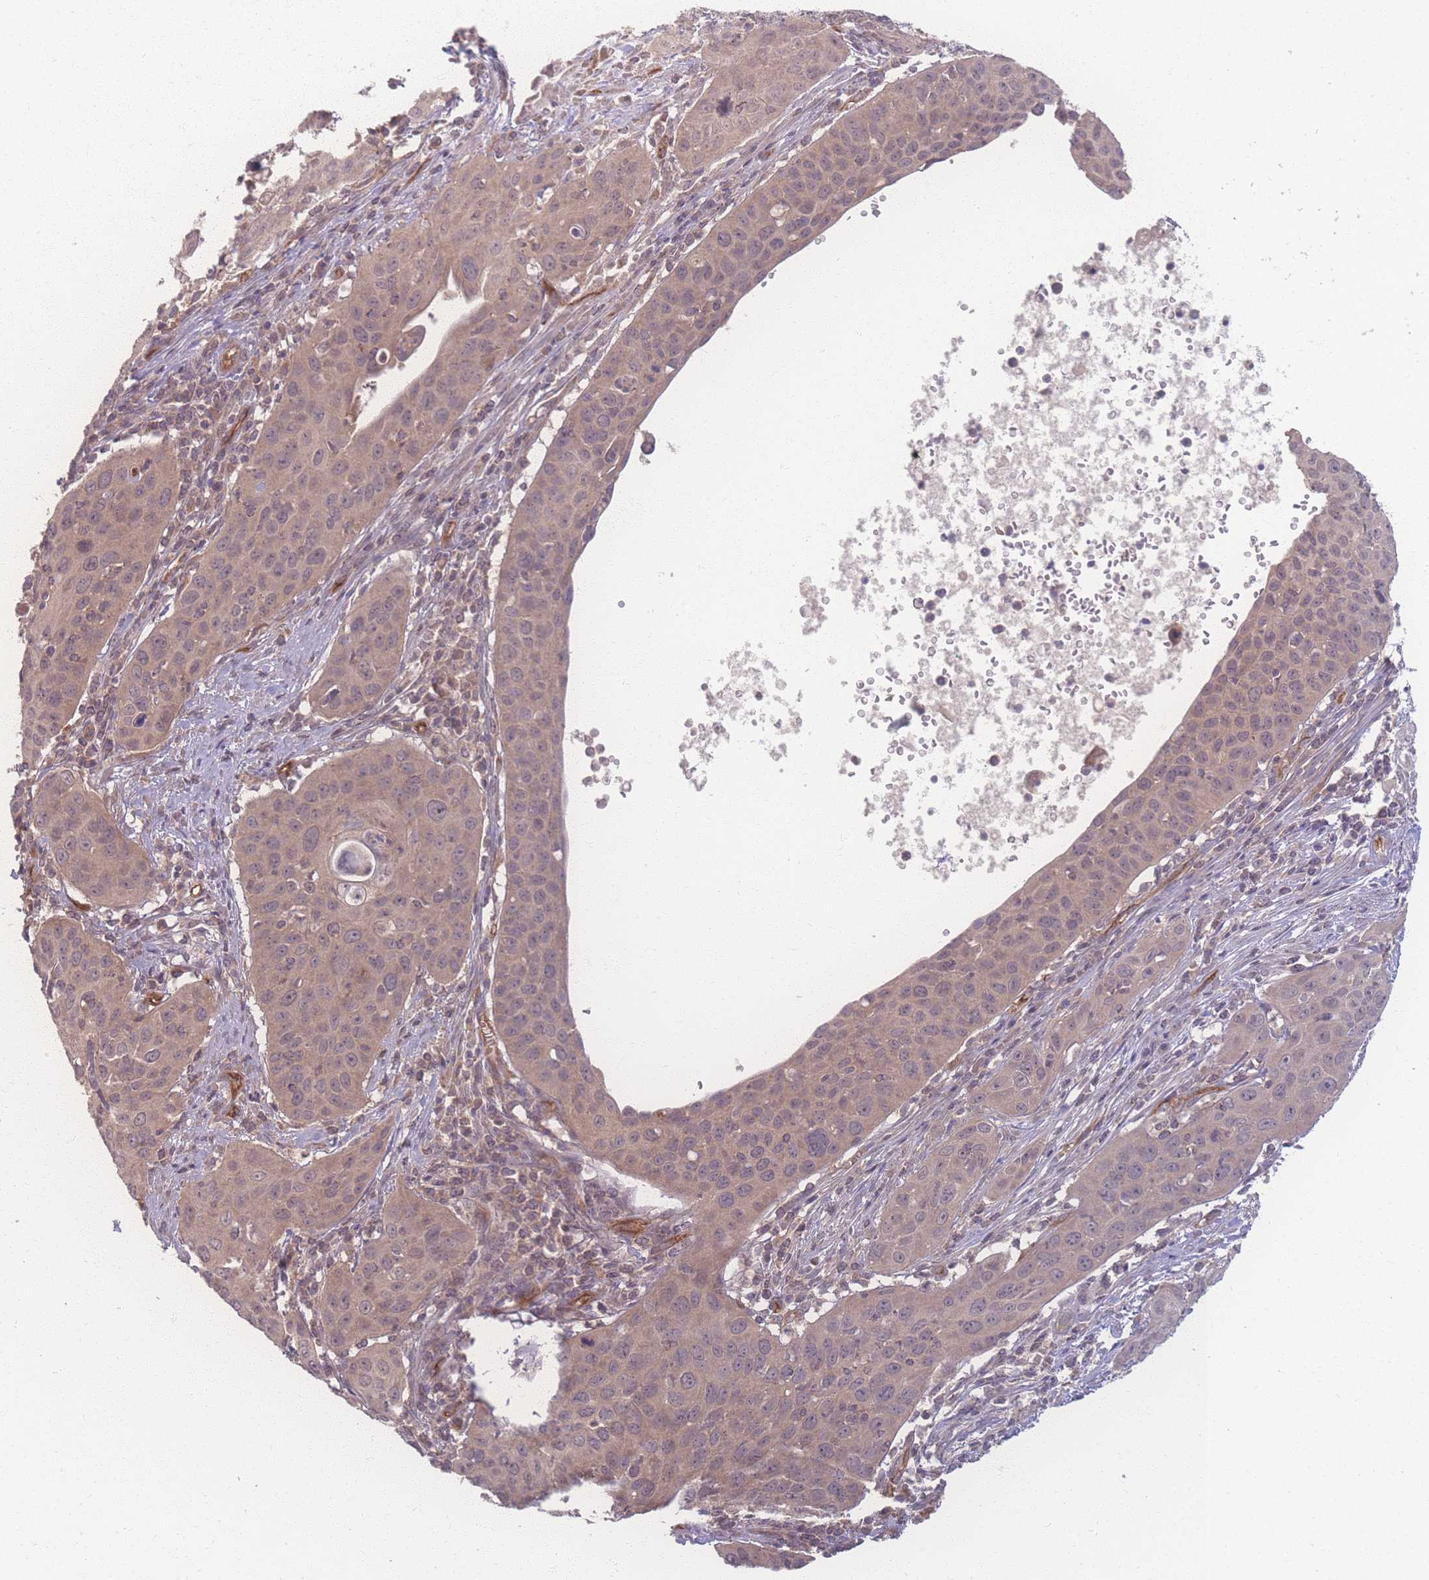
{"staining": {"intensity": "weak", "quantity": "25%-75%", "location": "cytoplasmic/membranous"}, "tissue": "cervical cancer", "cell_type": "Tumor cells", "image_type": "cancer", "snomed": [{"axis": "morphology", "description": "Squamous cell carcinoma, NOS"}, {"axis": "topography", "description": "Cervix"}], "caption": "Human cervical cancer stained with a brown dye displays weak cytoplasmic/membranous positive expression in about 25%-75% of tumor cells.", "gene": "INSR", "patient": {"sex": "female", "age": 36}}